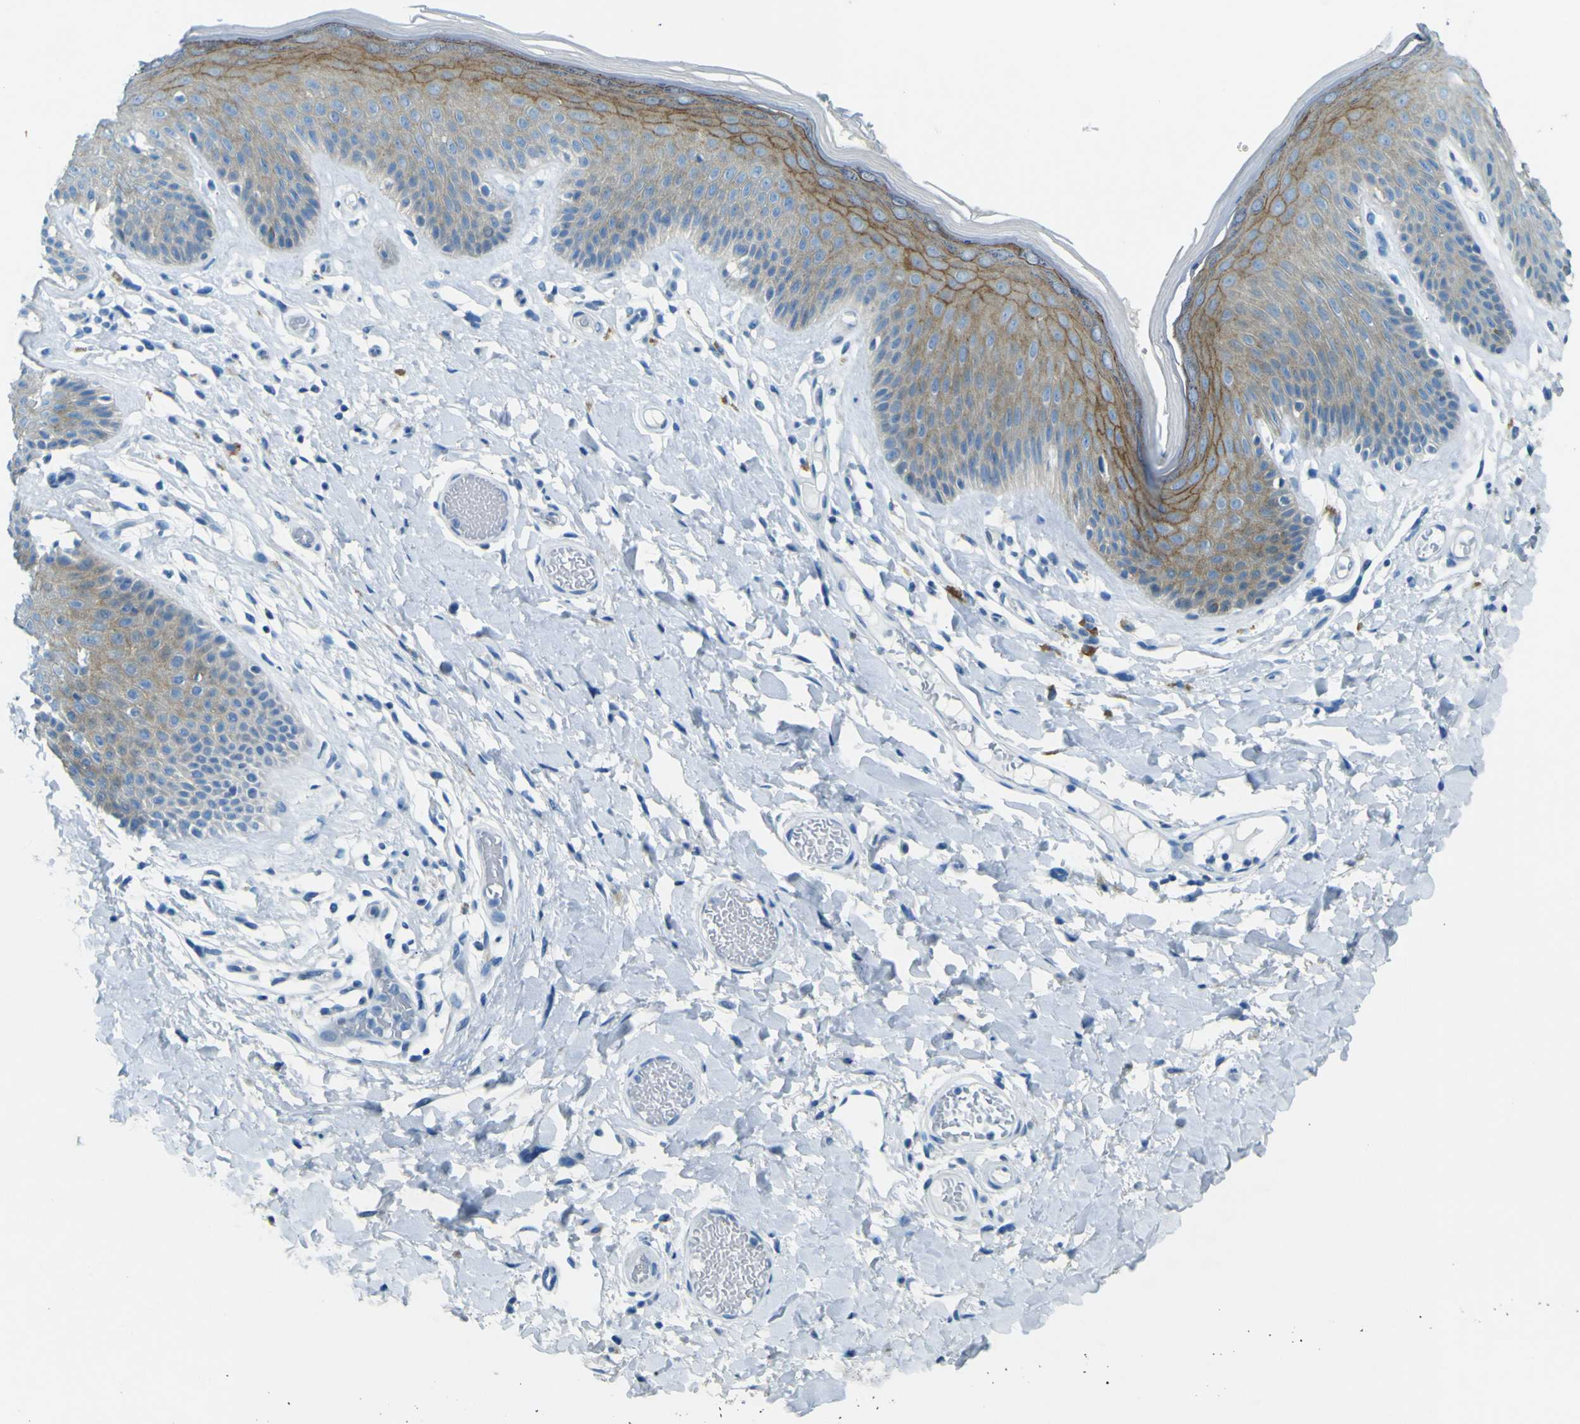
{"staining": {"intensity": "moderate", "quantity": "25%-75%", "location": "cytoplasmic/membranous"}, "tissue": "skin", "cell_type": "Epidermal cells", "image_type": "normal", "snomed": [{"axis": "morphology", "description": "Normal tissue, NOS"}, {"axis": "topography", "description": "Vulva"}], "caption": "Immunohistochemistry staining of benign skin, which displays medium levels of moderate cytoplasmic/membranous expression in about 25%-75% of epidermal cells indicating moderate cytoplasmic/membranous protein positivity. The staining was performed using DAB (3,3'-diaminobenzidine) (brown) for protein detection and nuclei were counterstained in hematoxylin (blue).", "gene": "SORCS1", "patient": {"sex": "female", "age": 73}}